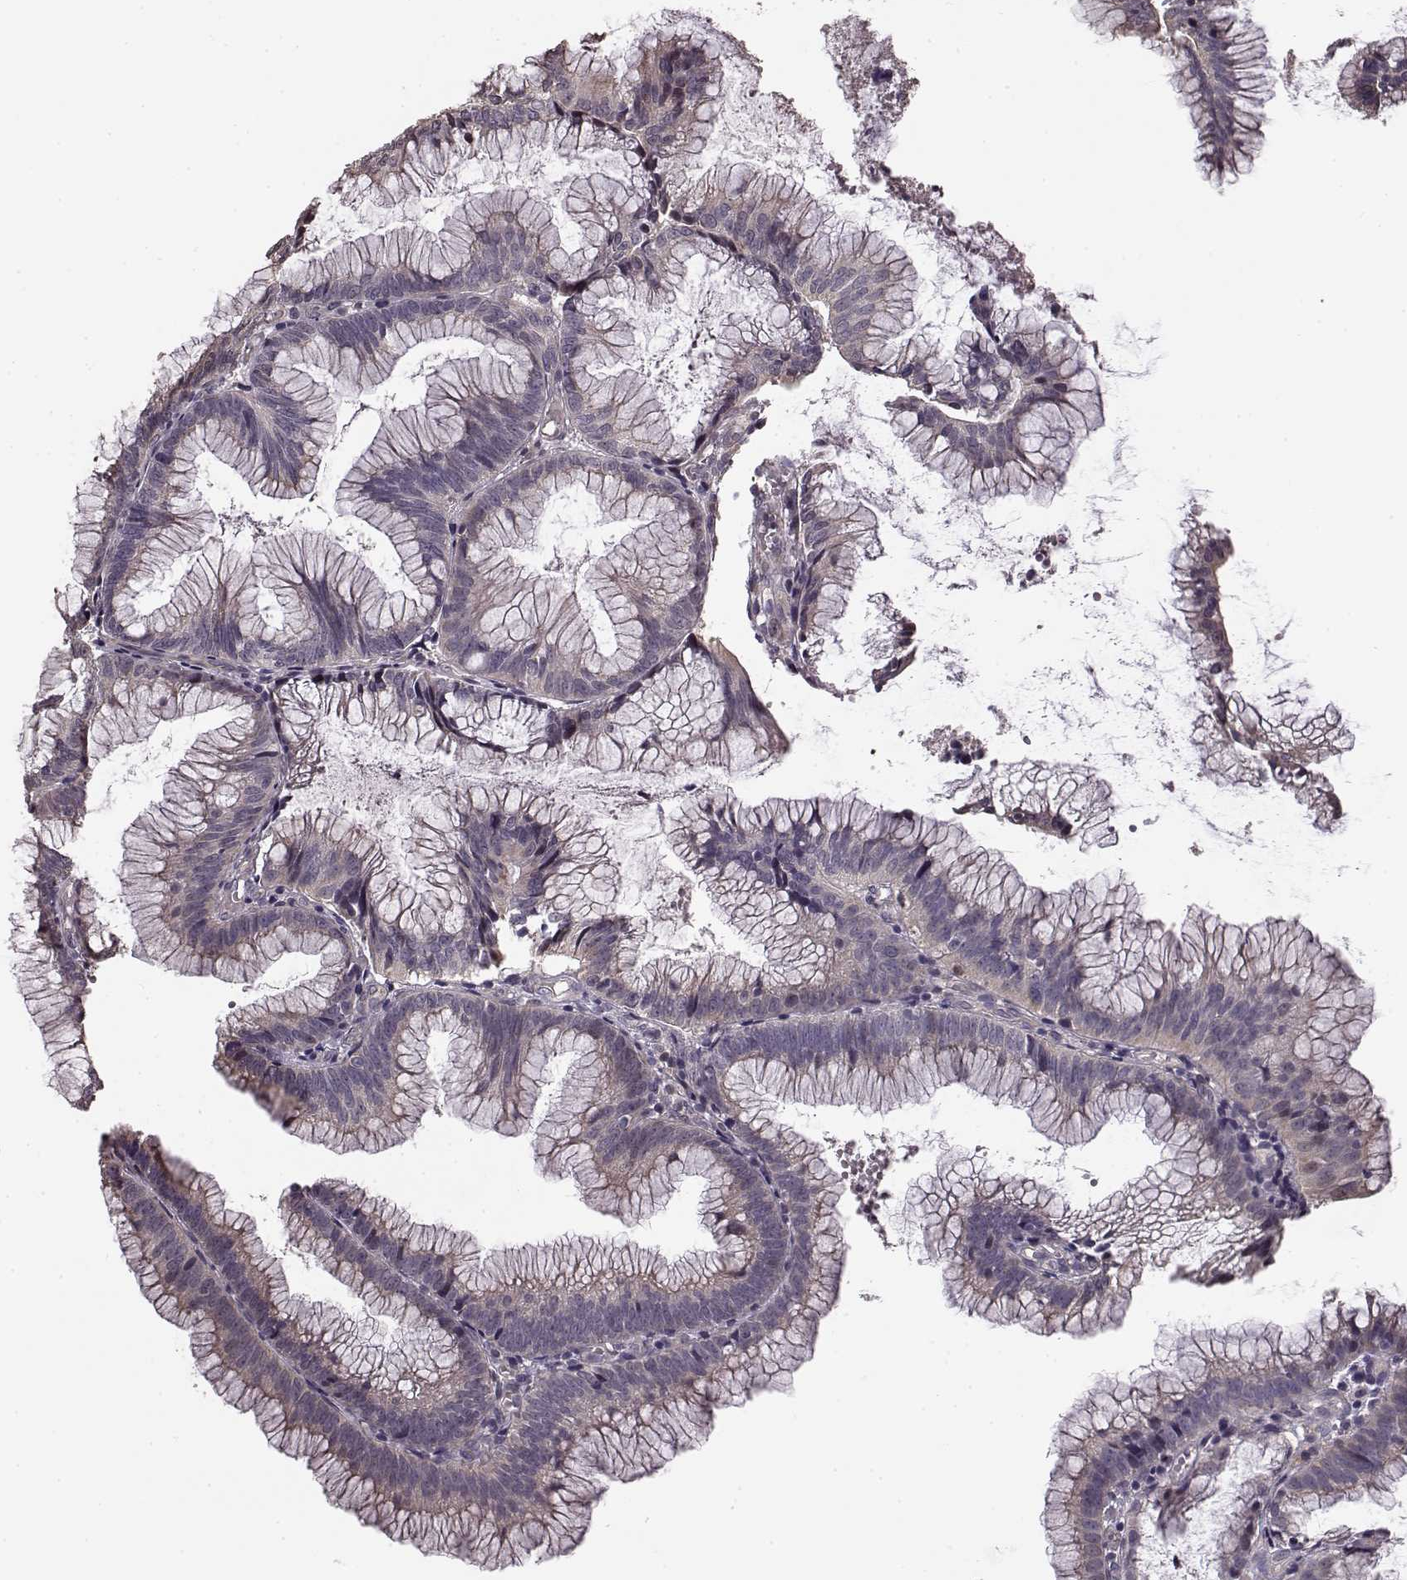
{"staining": {"intensity": "negative", "quantity": "none", "location": "none"}, "tissue": "colorectal cancer", "cell_type": "Tumor cells", "image_type": "cancer", "snomed": [{"axis": "morphology", "description": "Adenocarcinoma, NOS"}, {"axis": "topography", "description": "Colon"}], "caption": "Immunohistochemistry photomicrograph of adenocarcinoma (colorectal) stained for a protein (brown), which shows no expression in tumor cells.", "gene": "BACH2", "patient": {"sex": "female", "age": 78}}